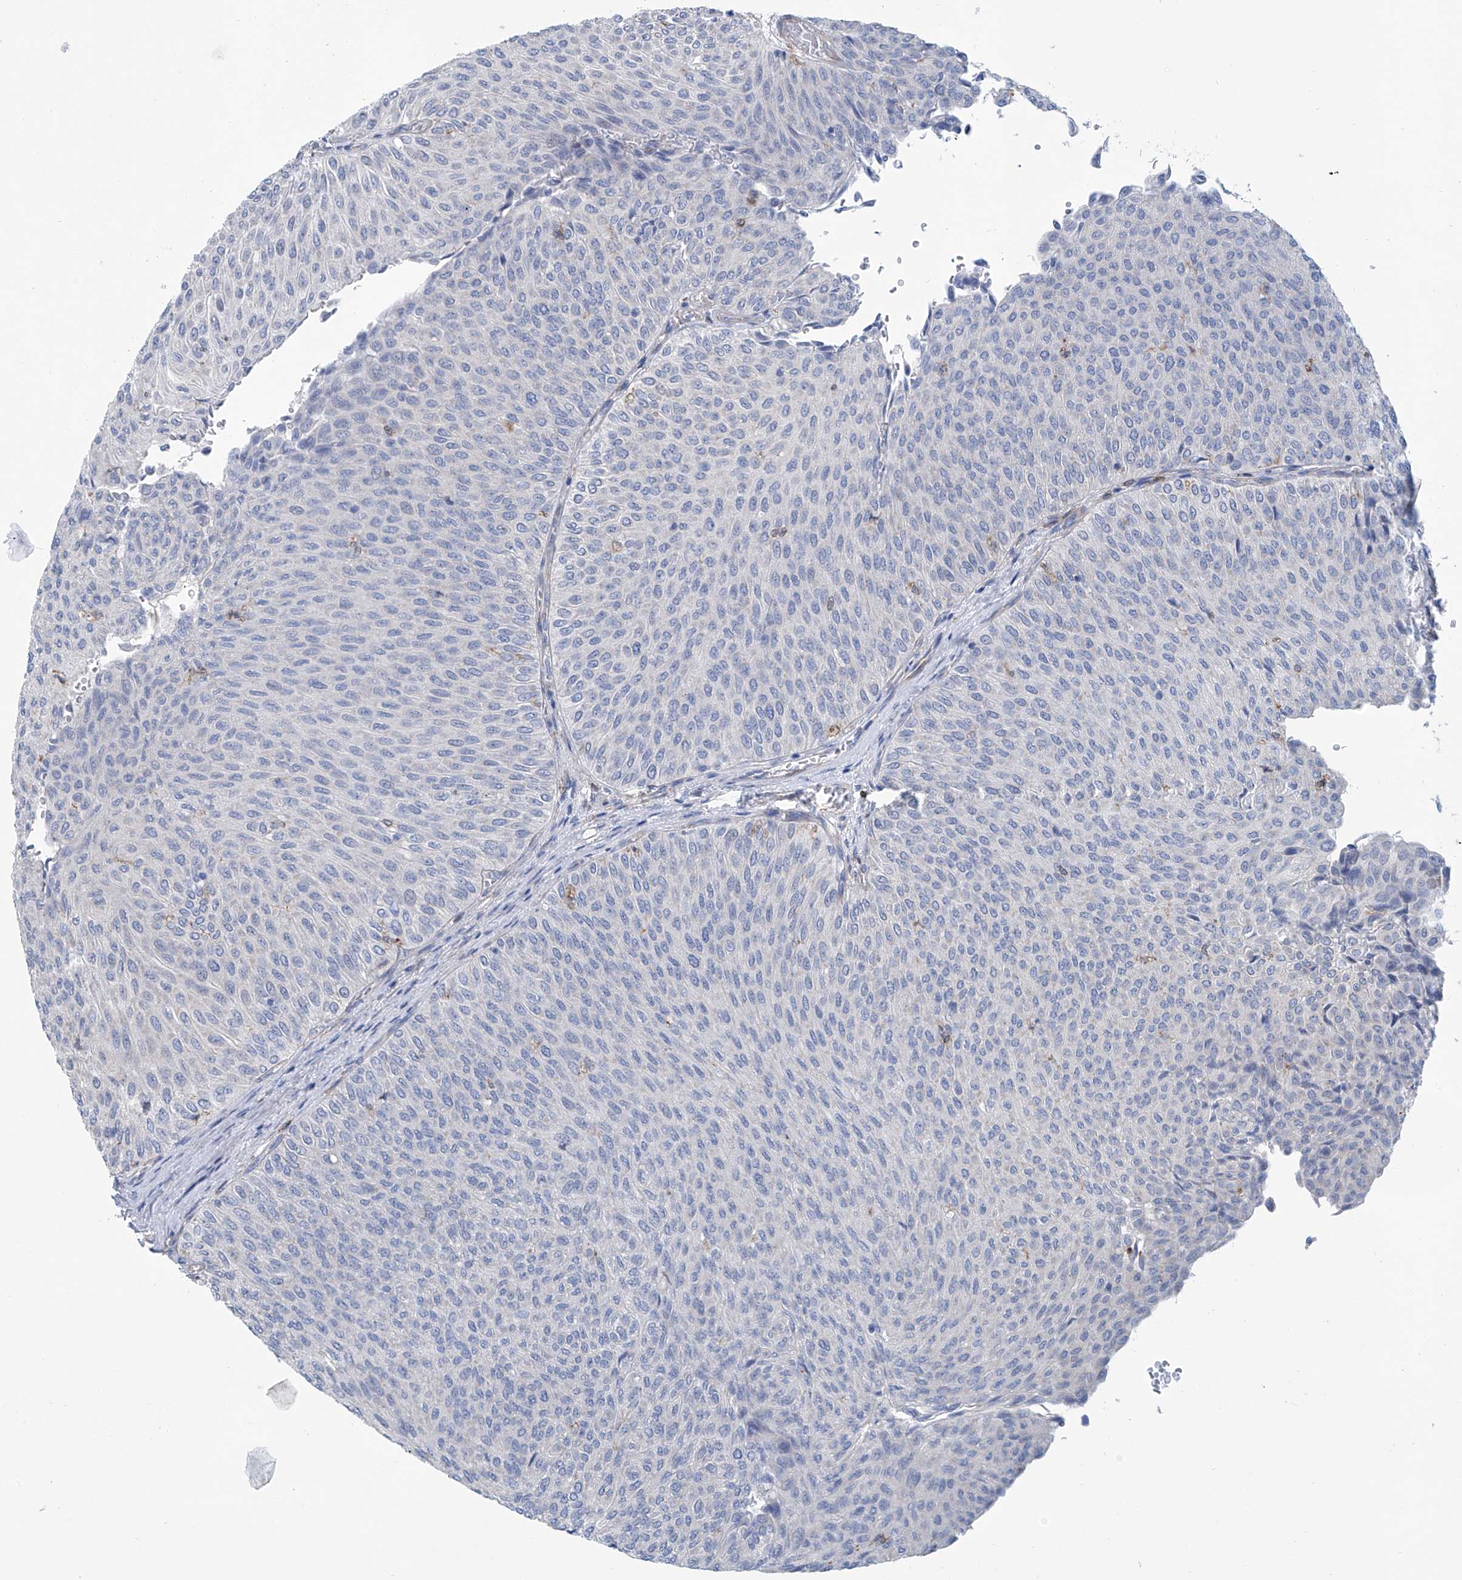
{"staining": {"intensity": "negative", "quantity": "none", "location": "none"}, "tissue": "urothelial cancer", "cell_type": "Tumor cells", "image_type": "cancer", "snomed": [{"axis": "morphology", "description": "Urothelial carcinoma, Low grade"}, {"axis": "topography", "description": "Urinary bladder"}], "caption": "The micrograph demonstrates no significant expression in tumor cells of urothelial carcinoma (low-grade). (Brightfield microscopy of DAB (3,3'-diaminobenzidine) immunohistochemistry (IHC) at high magnification).", "gene": "TNN", "patient": {"sex": "male", "age": 78}}